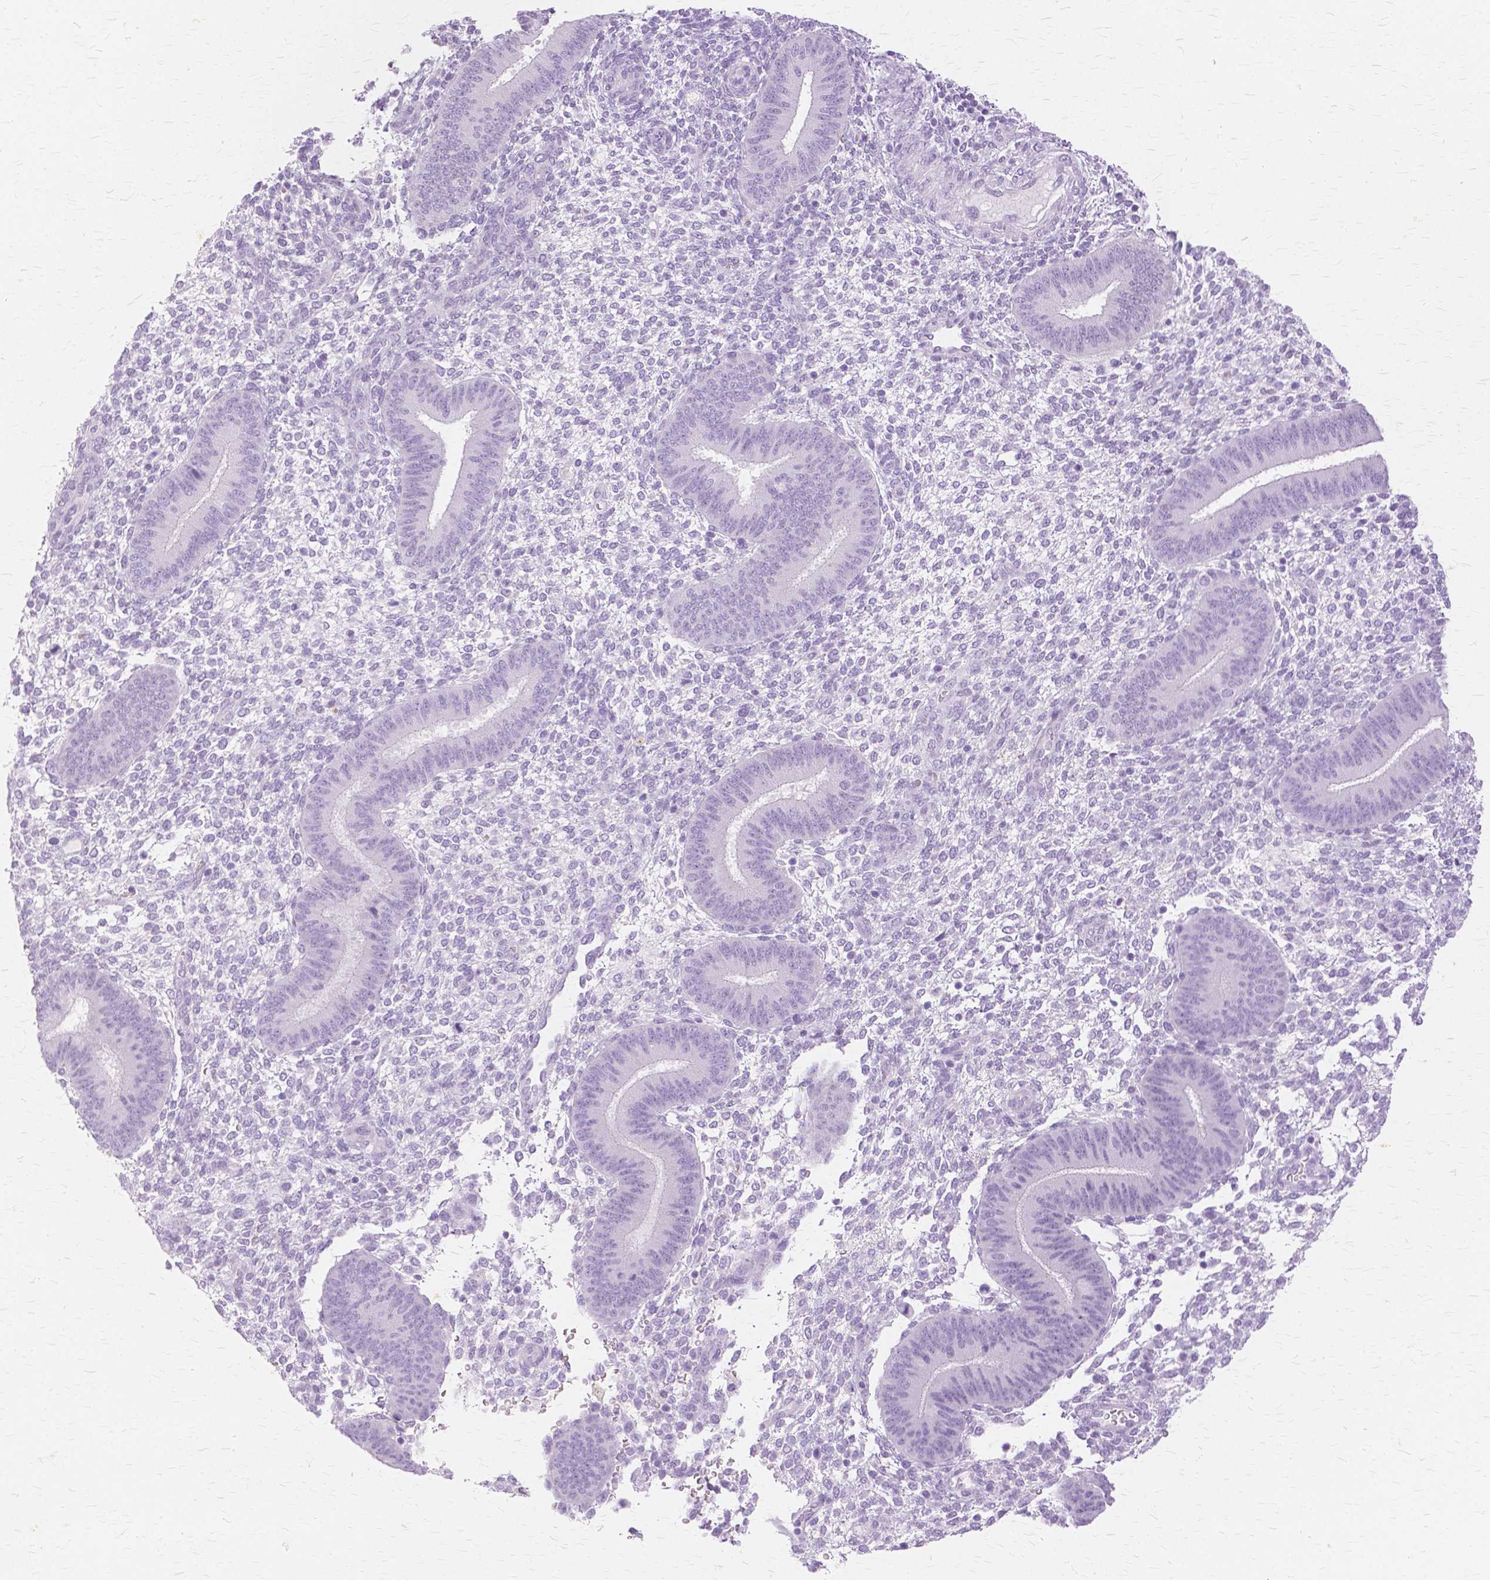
{"staining": {"intensity": "negative", "quantity": "none", "location": "none"}, "tissue": "endometrium", "cell_type": "Cells in endometrial stroma", "image_type": "normal", "snomed": [{"axis": "morphology", "description": "Normal tissue, NOS"}, {"axis": "topography", "description": "Endometrium"}], "caption": "Cells in endometrial stroma show no significant expression in unremarkable endometrium.", "gene": "TGM1", "patient": {"sex": "female", "age": 39}}